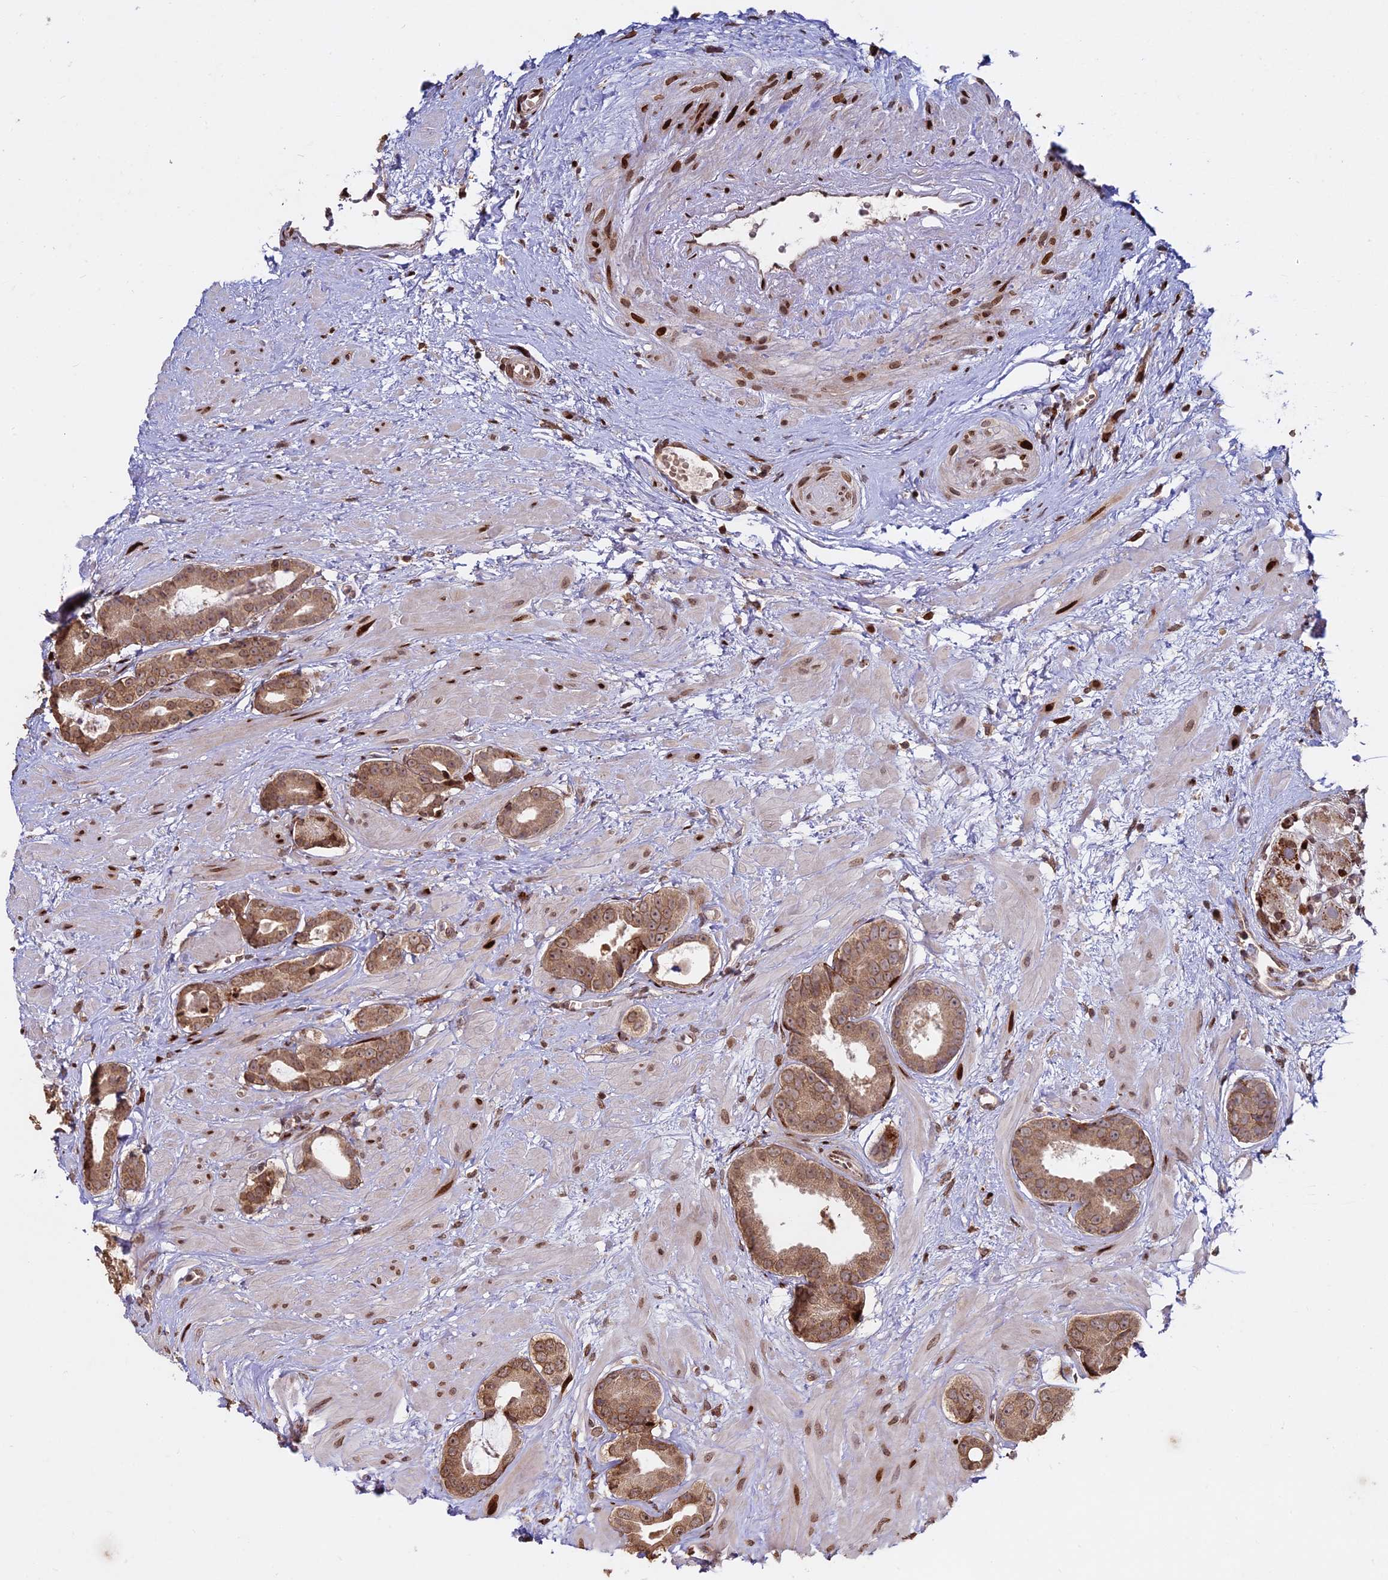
{"staining": {"intensity": "moderate", "quantity": ">75%", "location": "cytoplasmic/membranous,nuclear"}, "tissue": "prostate cancer", "cell_type": "Tumor cells", "image_type": "cancer", "snomed": [{"axis": "morphology", "description": "Adenocarcinoma, Low grade"}, {"axis": "topography", "description": "Prostate"}], "caption": "Immunohistochemical staining of human prostate adenocarcinoma (low-grade) reveals medium levels of moderate cytoplasmic/membranous and nuclear protein staining in about >75% of tumor cells.", "gene": "RBMS2", "patient": {"sex": "male", "age": 64}}